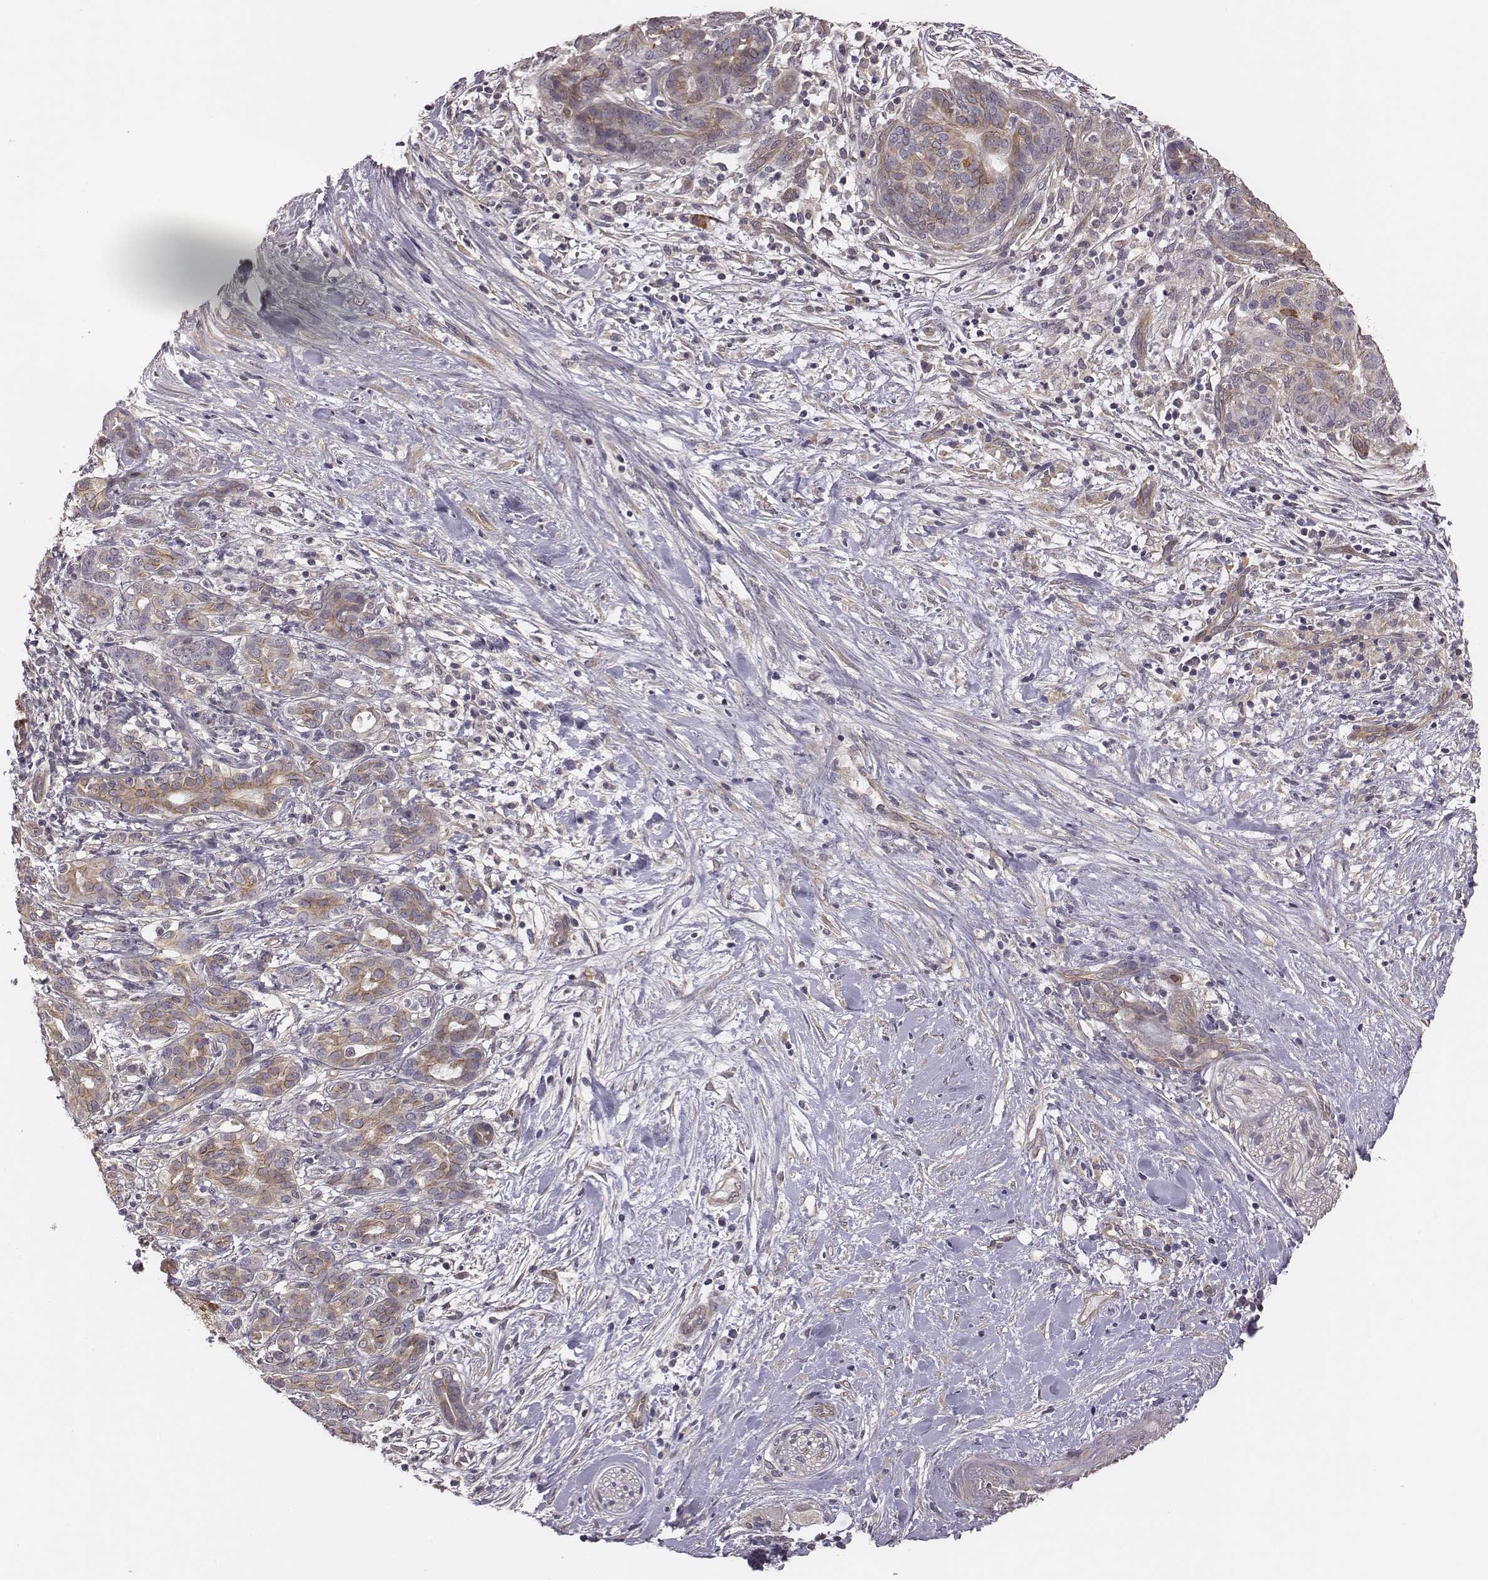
{"staining": {"intensity": "weak", "quantity": "25%-75%", "location": "cytoplasmic/membranous"}, "tissue": "pancreatic cancer", "cell_type": "Tumor cells", "image_type": "cancer", "snomed": [{"axis": "morphology", "description": "Adenocarcinoma, NOS"}, {"axis": "topography", "description": "Pancreas"}], "caption": "High-power microscopy captured an IHC histopathology image of pancreatic cancer, revealing weak cytoplasmic/membranous expression in approximately 25%-75% of tumor cells.", "gene": "SCARF1", "patient": {"sex": "male", "age": 44}}